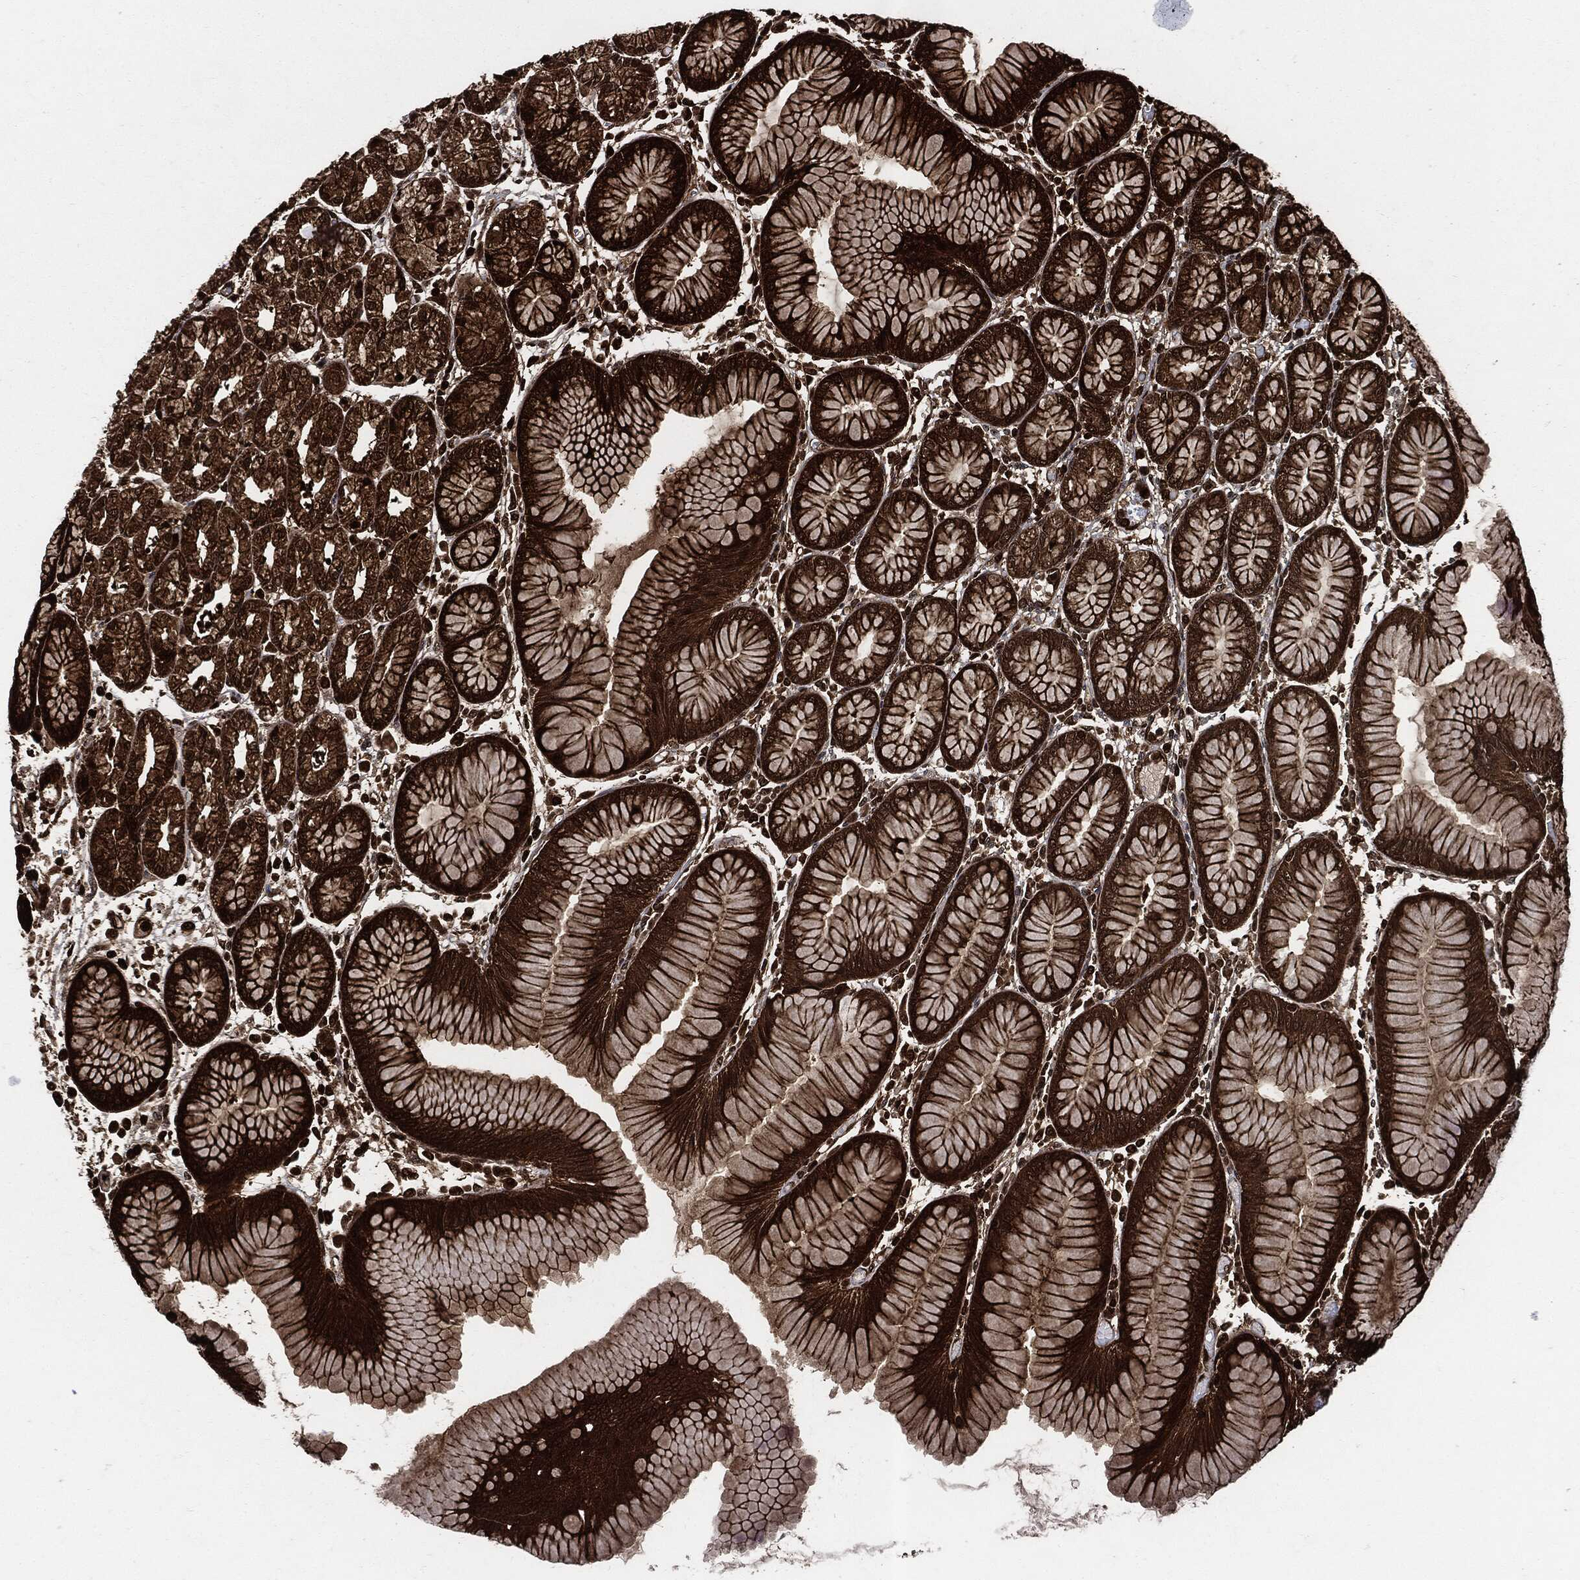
{"staining": {"intensity": "strong", "quantity": ">75%", "location": "cytoplasmic/membranous,nuclear"}, "tissue": "stomach", "cell_type": "Glandular cells", "image_type": "normal", "snomed": [{"axis": "morphology", "description": "Normal tissue, NOS"}, {"axis": "topography", "description": "Stomach"}], "caption": "Immunohistochemistry (DAB) staining of normal stomach shows strong cytoplasmic/membranous,nuclear protein staining in approximately >75% of glandular cells. Ihc stains the protein in brown and the nuclei are stained blue.", "gene": "YWHAB", "patient": {"sex": "female", "age": 57}}